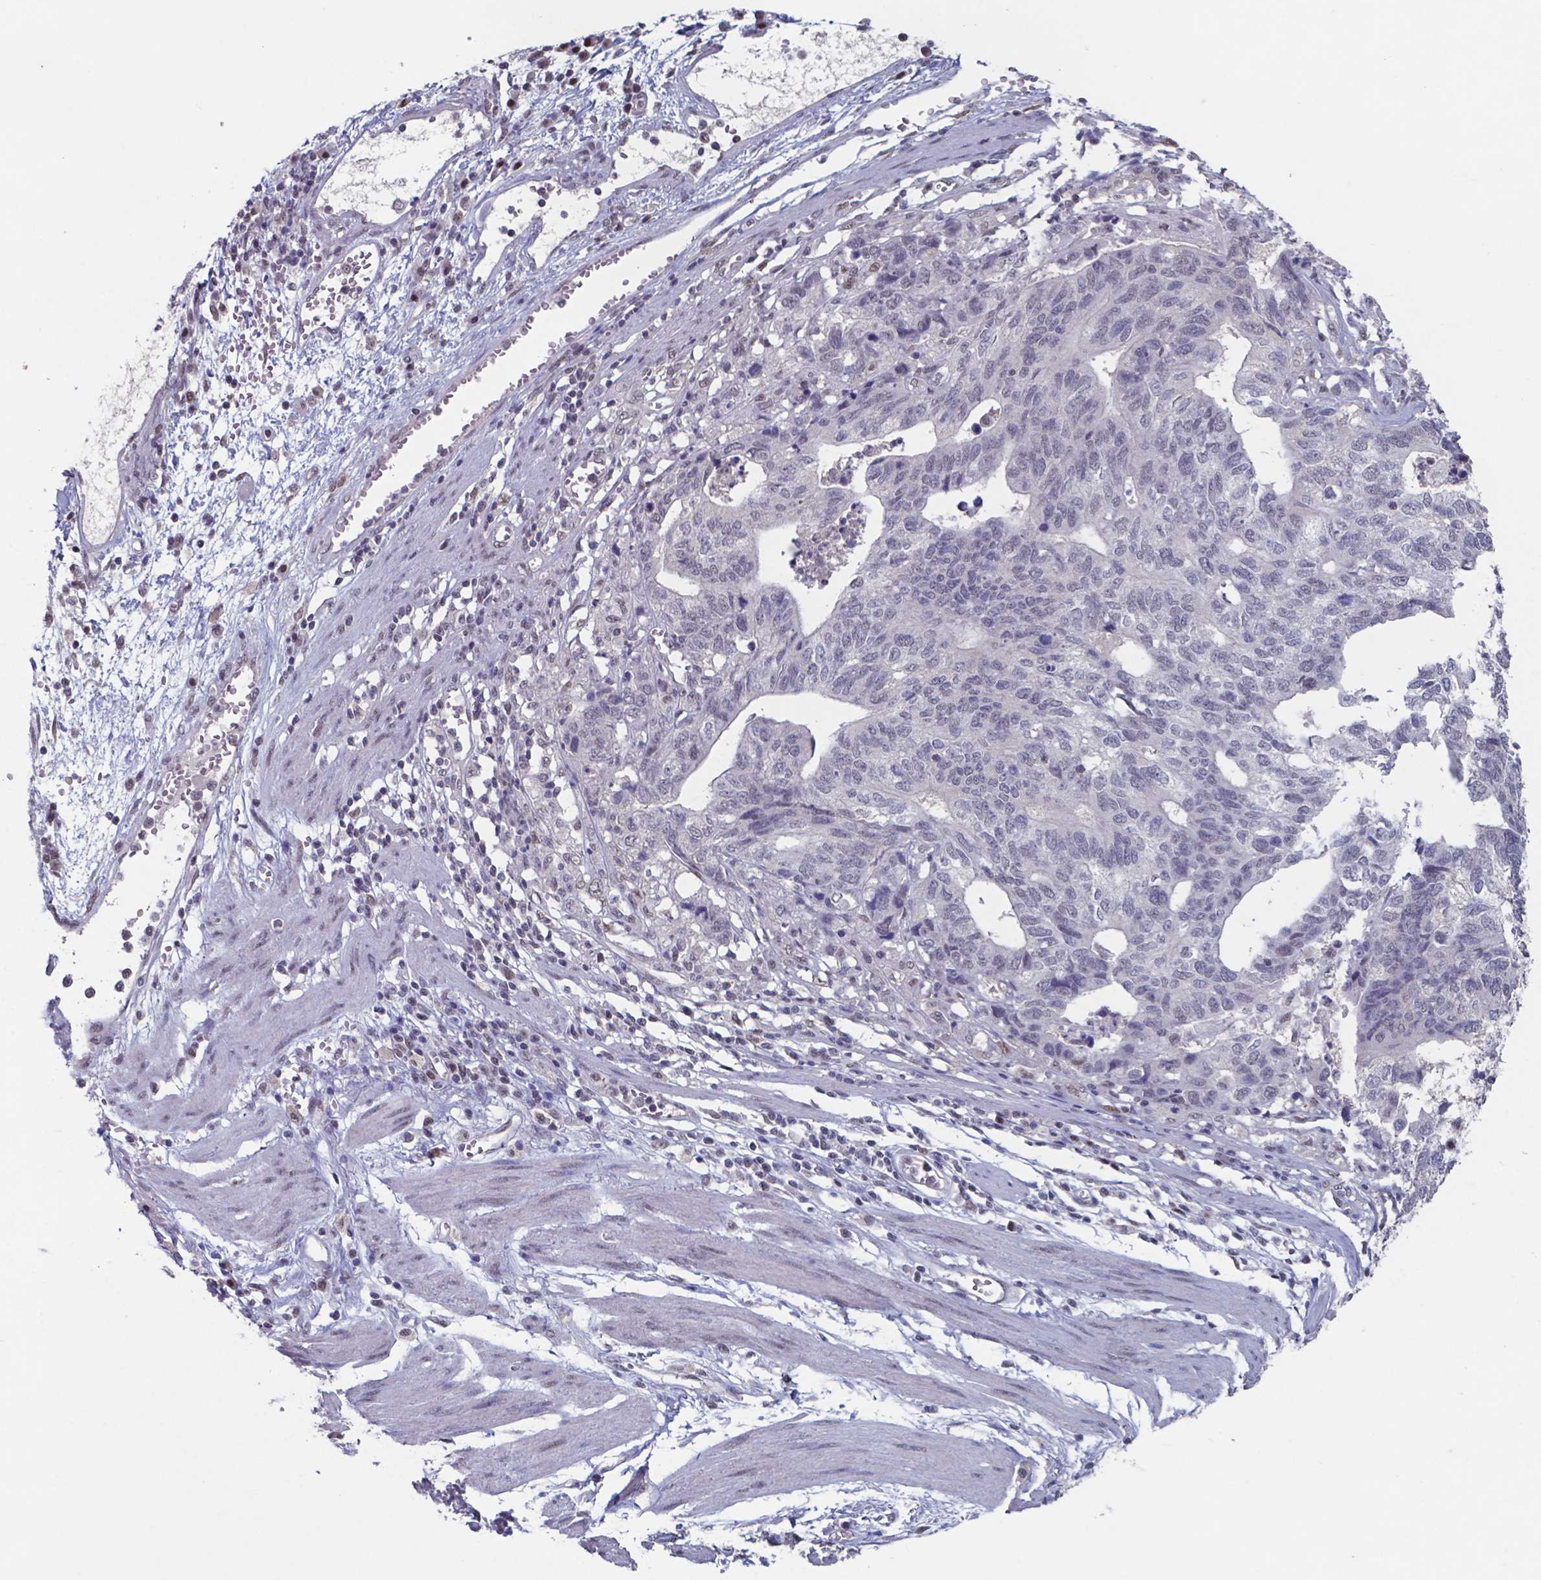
{"staining": {"intensity": "negative", "quantity": "none", "location": "none"}, "tissue": "stomach cancer", "cell_type": "Tumor cells", "image_type": "cancer", "snomed": [{"axis": "morphology", "description": "Adenocarcinoma, NOS"}, {"axis": "topography", "description": "Stomach, upper"}], "caption": "Immunohistochemistry image of human stomach cancer stained for a protein (brown), which reveals no expression in tumor cells.", "gene": "UBA1", "patient": {"sex": "female", "age": 67}}